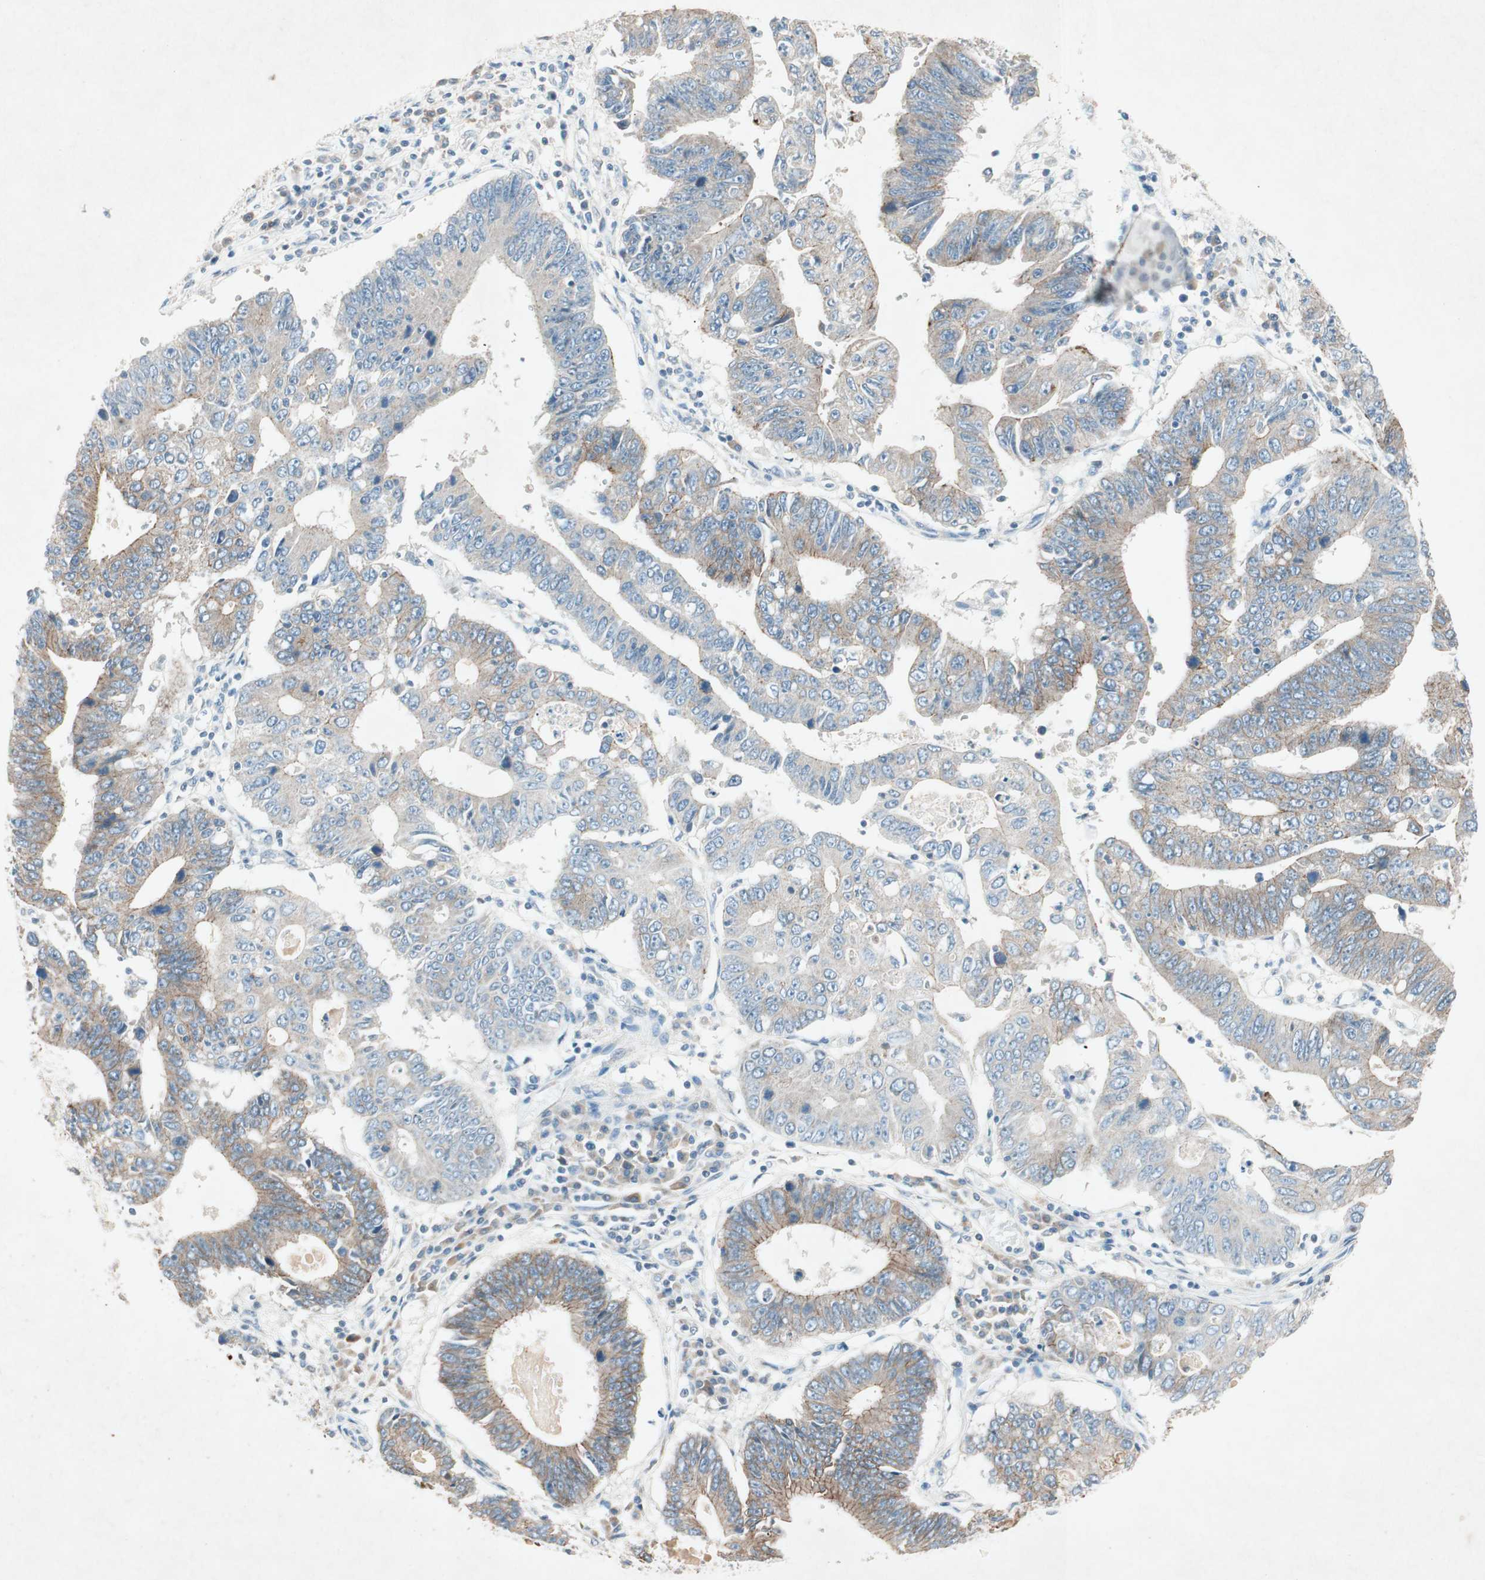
{"staining": {"intensity": "weak", "quantity": "<25%", "location": "cytoplasmic/membranous"}, "tissue": "stomach cancer", "cell_type": "Tumor cells", "image_type": "cancer", "snomed": [{"axis": "morphology", "description": "Adenocarcinoma, NOS"}, {"axis": "topography", "description": "Stomach"}], "caption": "Human stomach adenocarcinoma stained for a protein using immunohistochemistry (IHC) demonstrates no positivity in tumor cells.", "gene": "NKAIN1", "patient": {"sex": "male", "age": 59}}